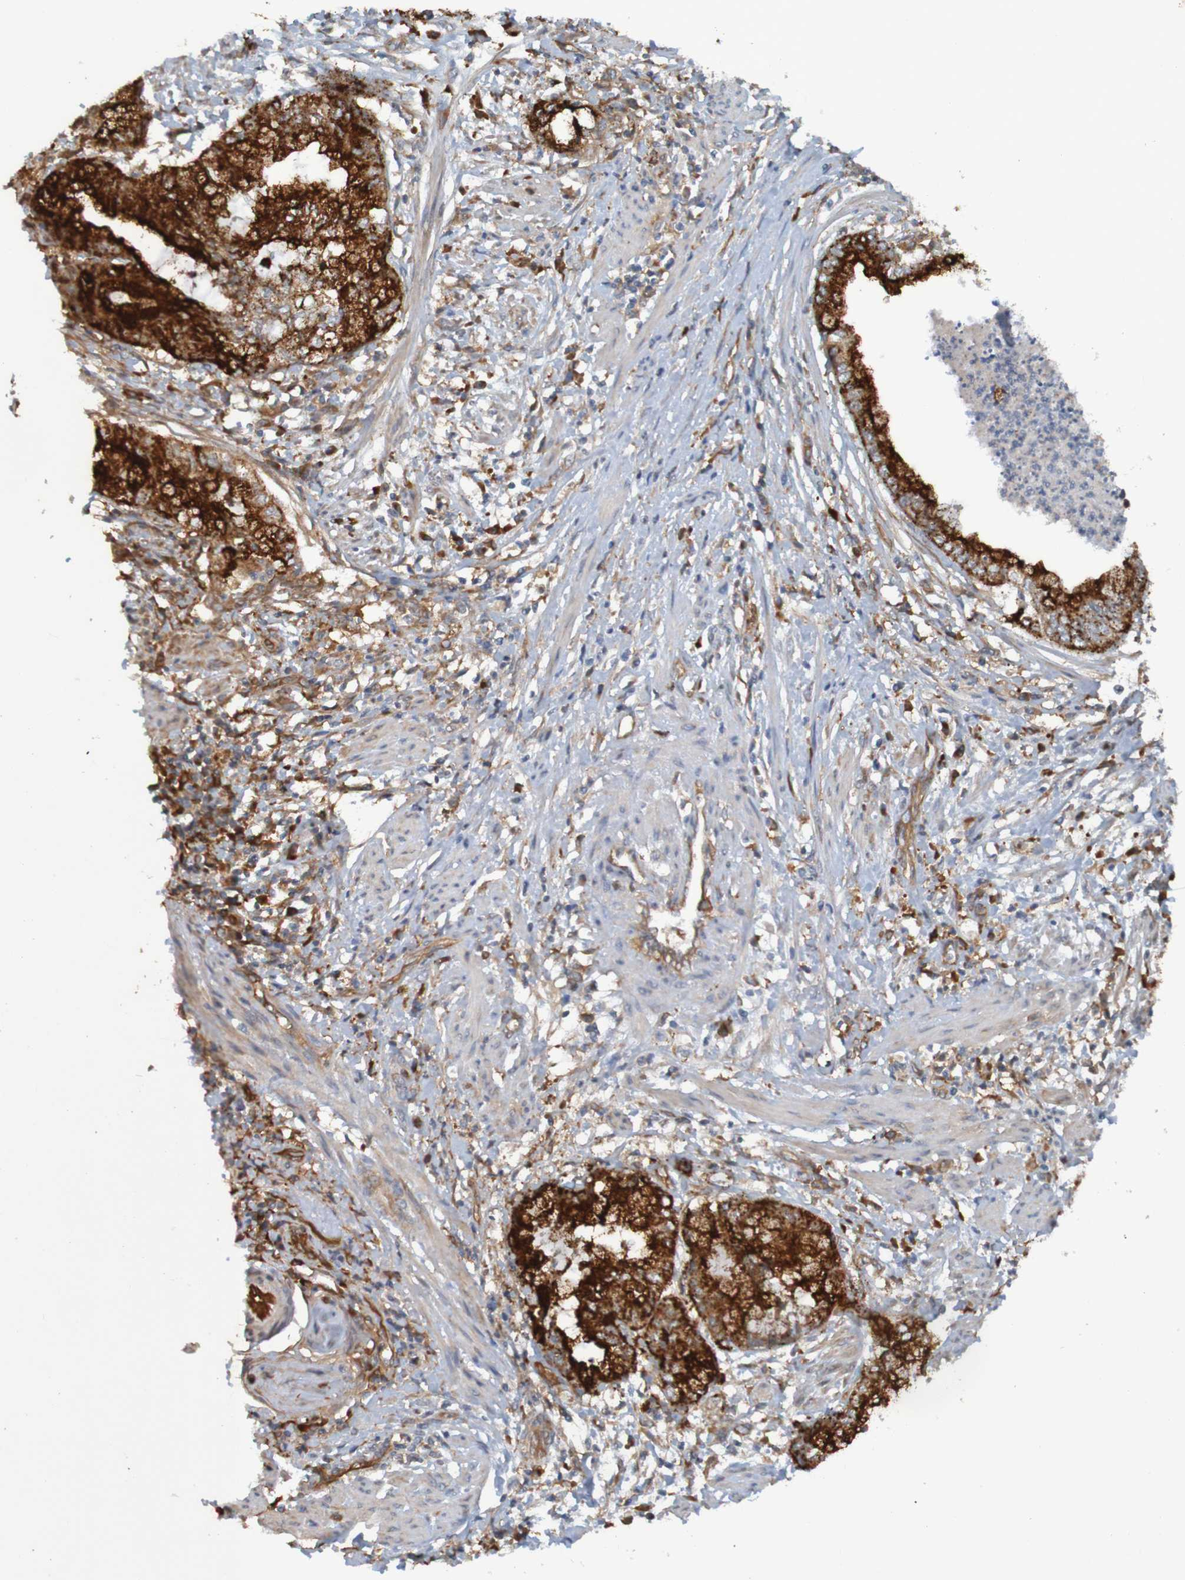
{"staining": {"intensity": "strong", "quantity": ">75%", "location": "cytoplasmic/membranous"}, "tissue": "endometrial cancer", "cell_type": "Tumor cells", "image_type": "cancer", "snomed": [{"axis": "morphology", "description": "Necrosis, NOS"}, {"axis": "morphology", "description": "Adenocarcinoma, NOS"}, {"axis": "topography", "description": "Endometrium"}], "caption": "IHC (DAB) staining of endometrial adenocarcinoma demonstrates strong cytoplasmic/membranous protein staining in approximately >75% of tumor cells.", "gene": "DNAJC4", "patient": {"sex": "female", "age": 79}}